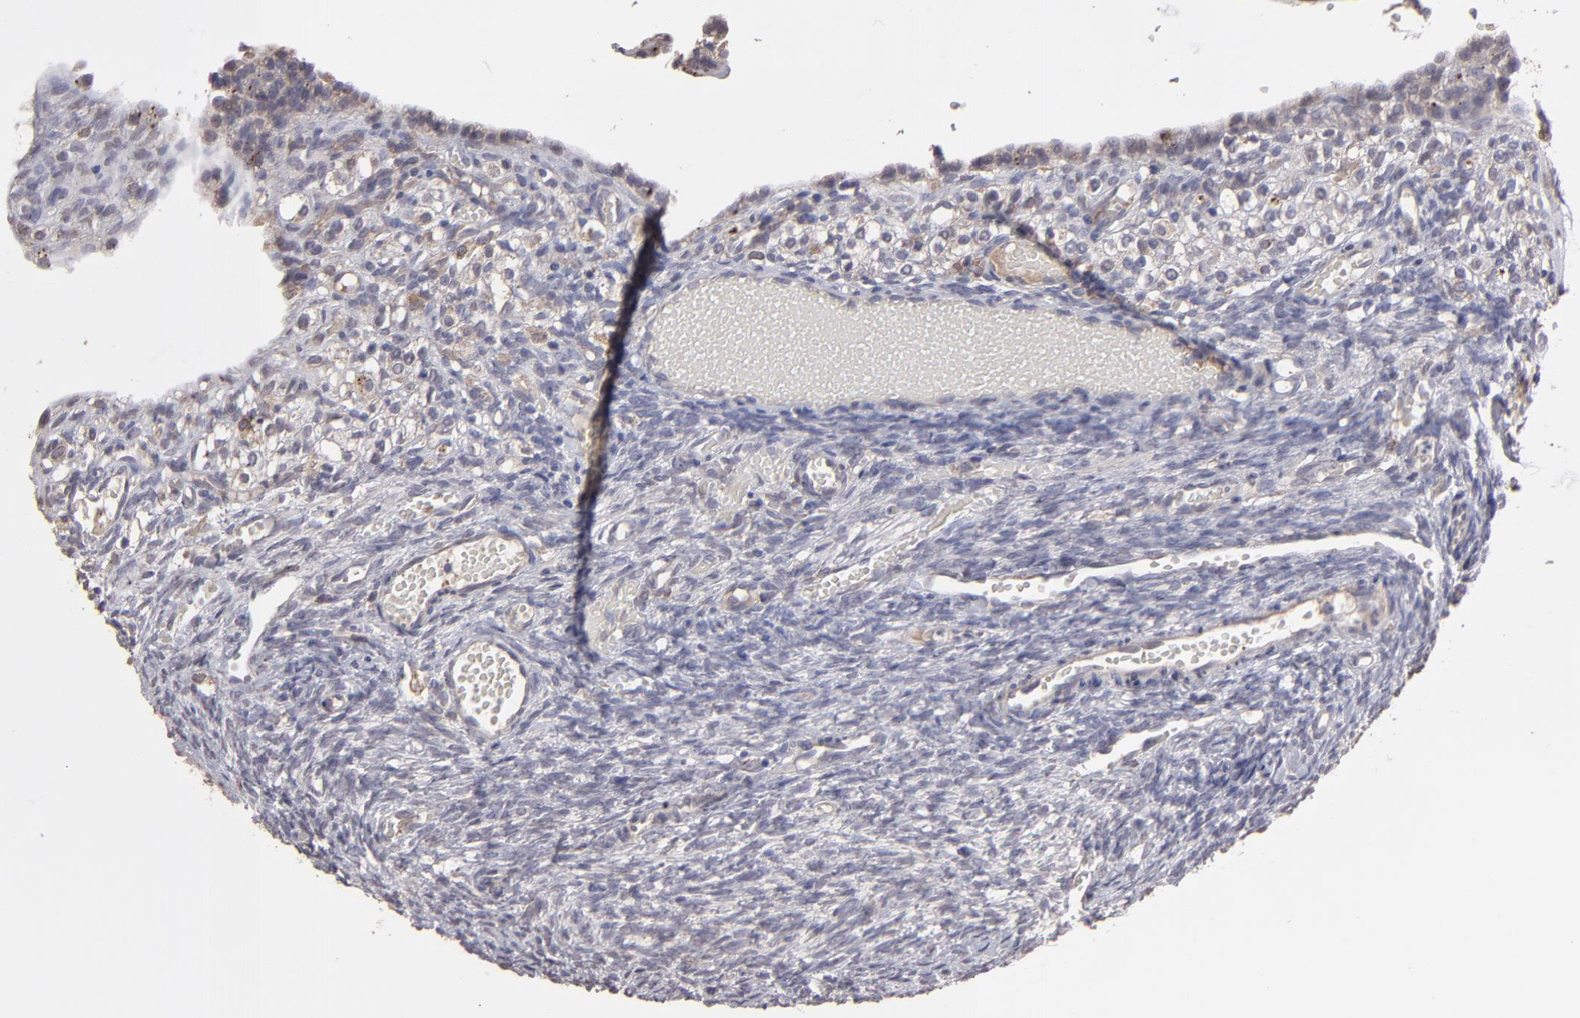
{"staining": {"intensity": "weak", "quantity": "<25%", "location": "cytoplasmic/membranous"}, "tissue": "ovary", "cell_type": "Ovarian stroma cells", "image_type": "normal", "snomed": [{"axis": "morphology", "description": "Normal tissue, NOS"}, {"axis": "topography", "description": "Ovary"}], "caption": "Benign ovary was stained to show a protein in brown. There is no significant positivity in ovarian stroma cells. The staining was performed using DAB to visualize the protein expression in brown, while the nuclei were stained in blue with hematoxylin (Magnification: 20x).", "gene": "ITGB5", "patient": {"sex": "female", "age": 35}}